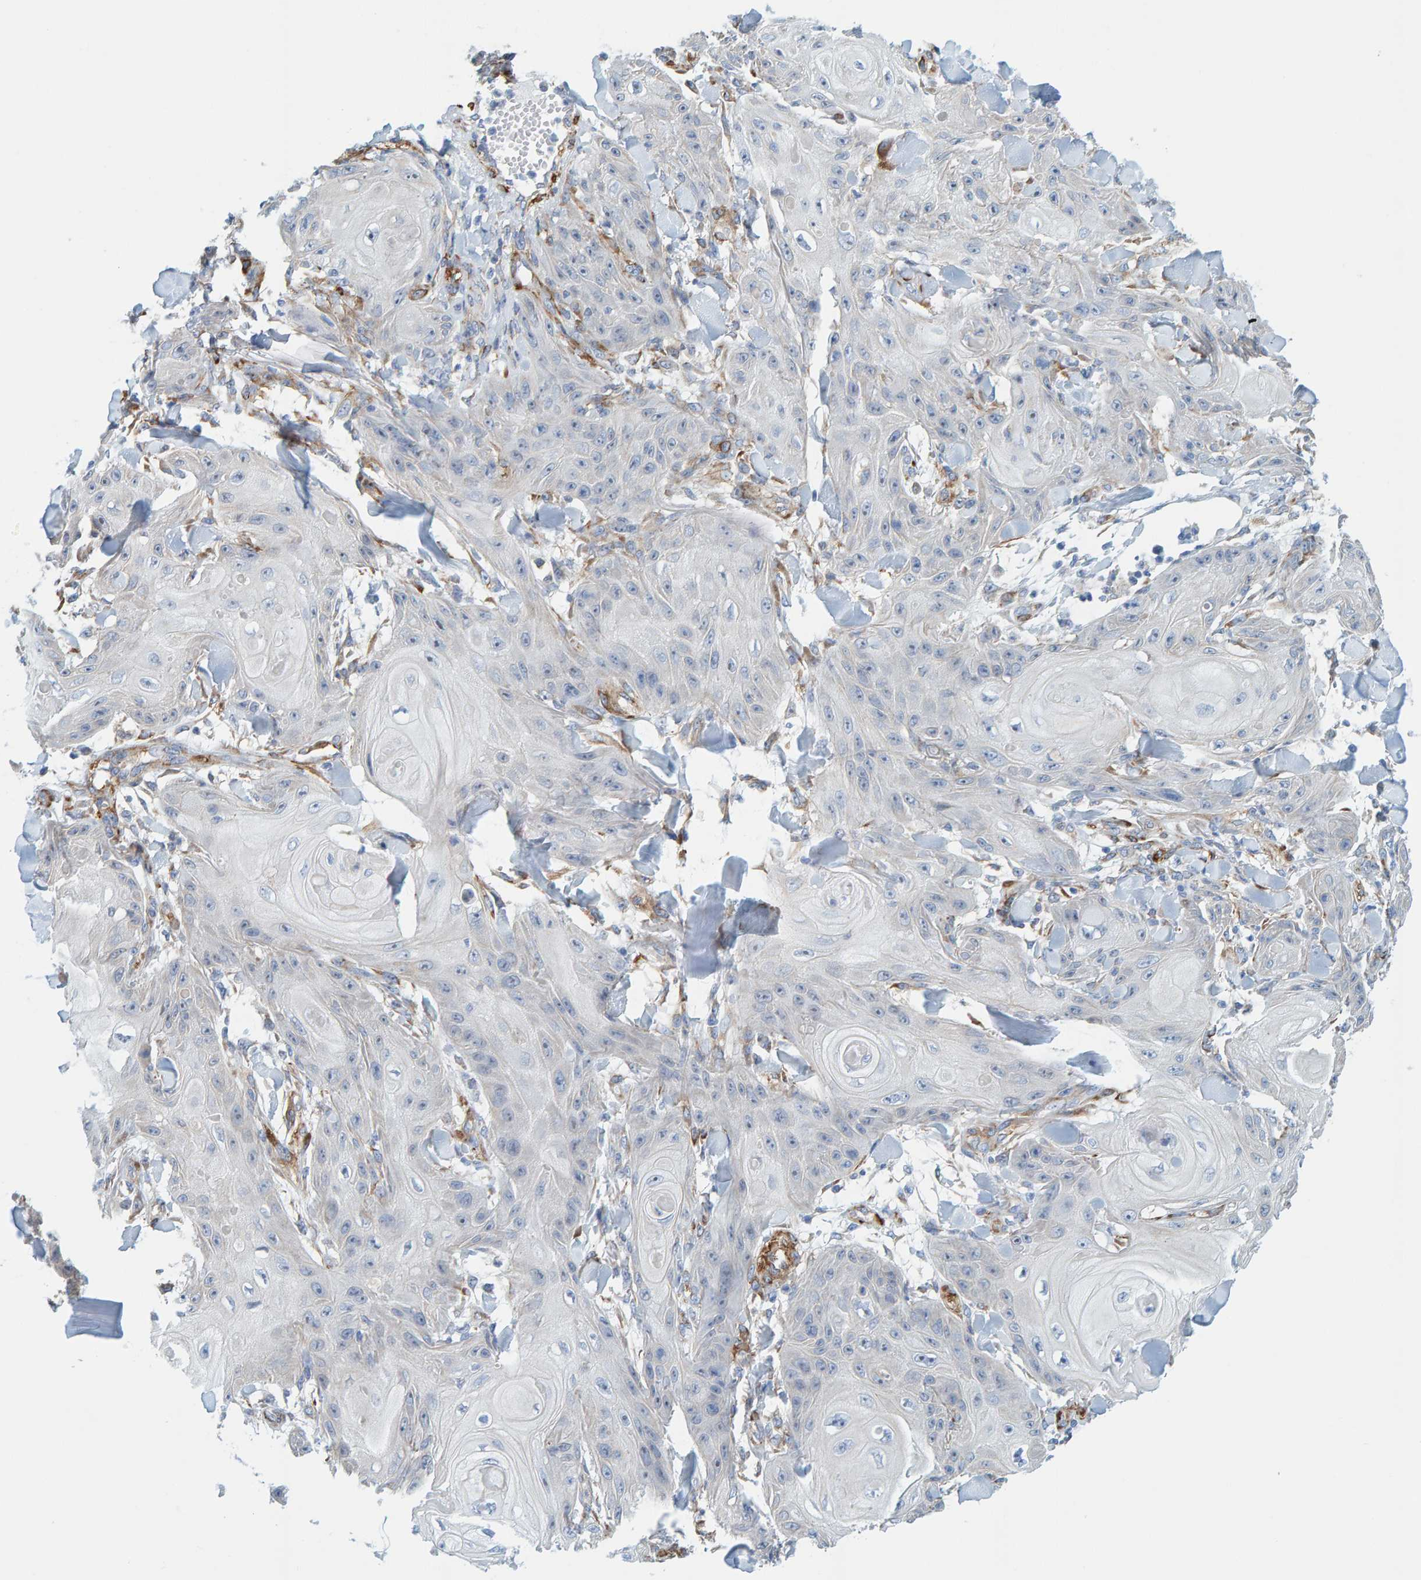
{"staining": {"intensity": "negative", "quantity": "none", "location": "none"}, "tissue": "skin cancer", "cell_type": "Tumor cells", "image_type": "cancer", "snomed": [{"axis": "morphology", "description": "Squamous cell carcinoma, NOS"}, {"axis": "topography", "description": "Skin"}], "caption": "High magnification brightfield microscopy of skin squamous cell carcinoma stained with DAB (brown) and counterstained with hematoxylin (blue): tumor cells show no significant staining.", "gene": "MAP1B", "patient": {"sex": "male", "age": 74}}